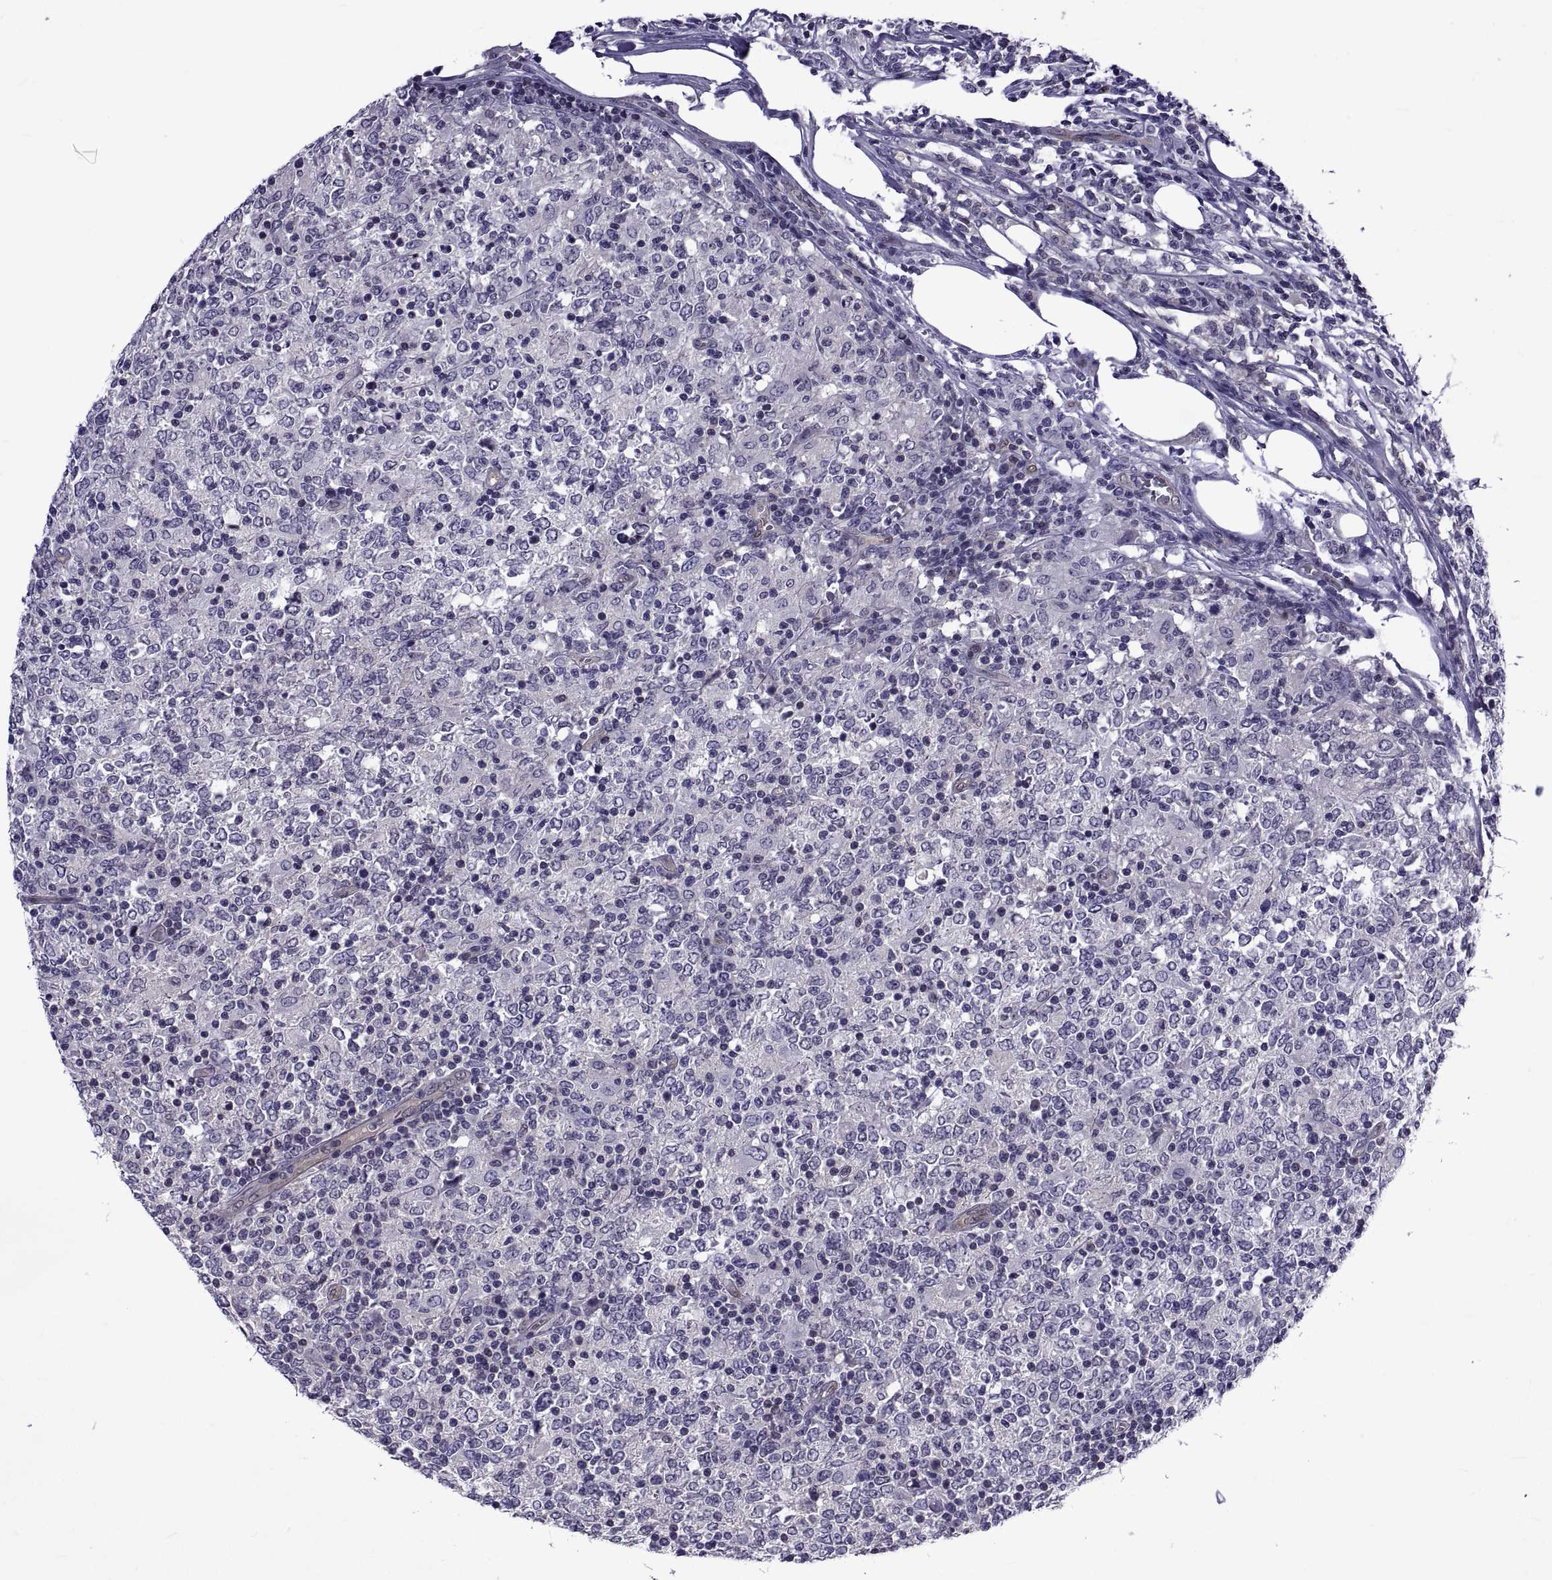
{"staining": {"intensity": "negative", "quantity": "none", "location": "none"}, "tissue": "lymphoma", "cell_type": "Tumor cells", "image_type": "cancer", "snomed": [{"axis": "morphology", "description": "Malignant lymphoma, non-Hodgkin's type, High grade"}, {"axis": "topography", "description": "Lymph node"}], "caption": "Tumor cells show no significant protein staining in lymphoma.", "gene": "LCN9", "patient": {"sex": "female", "age": 84}}